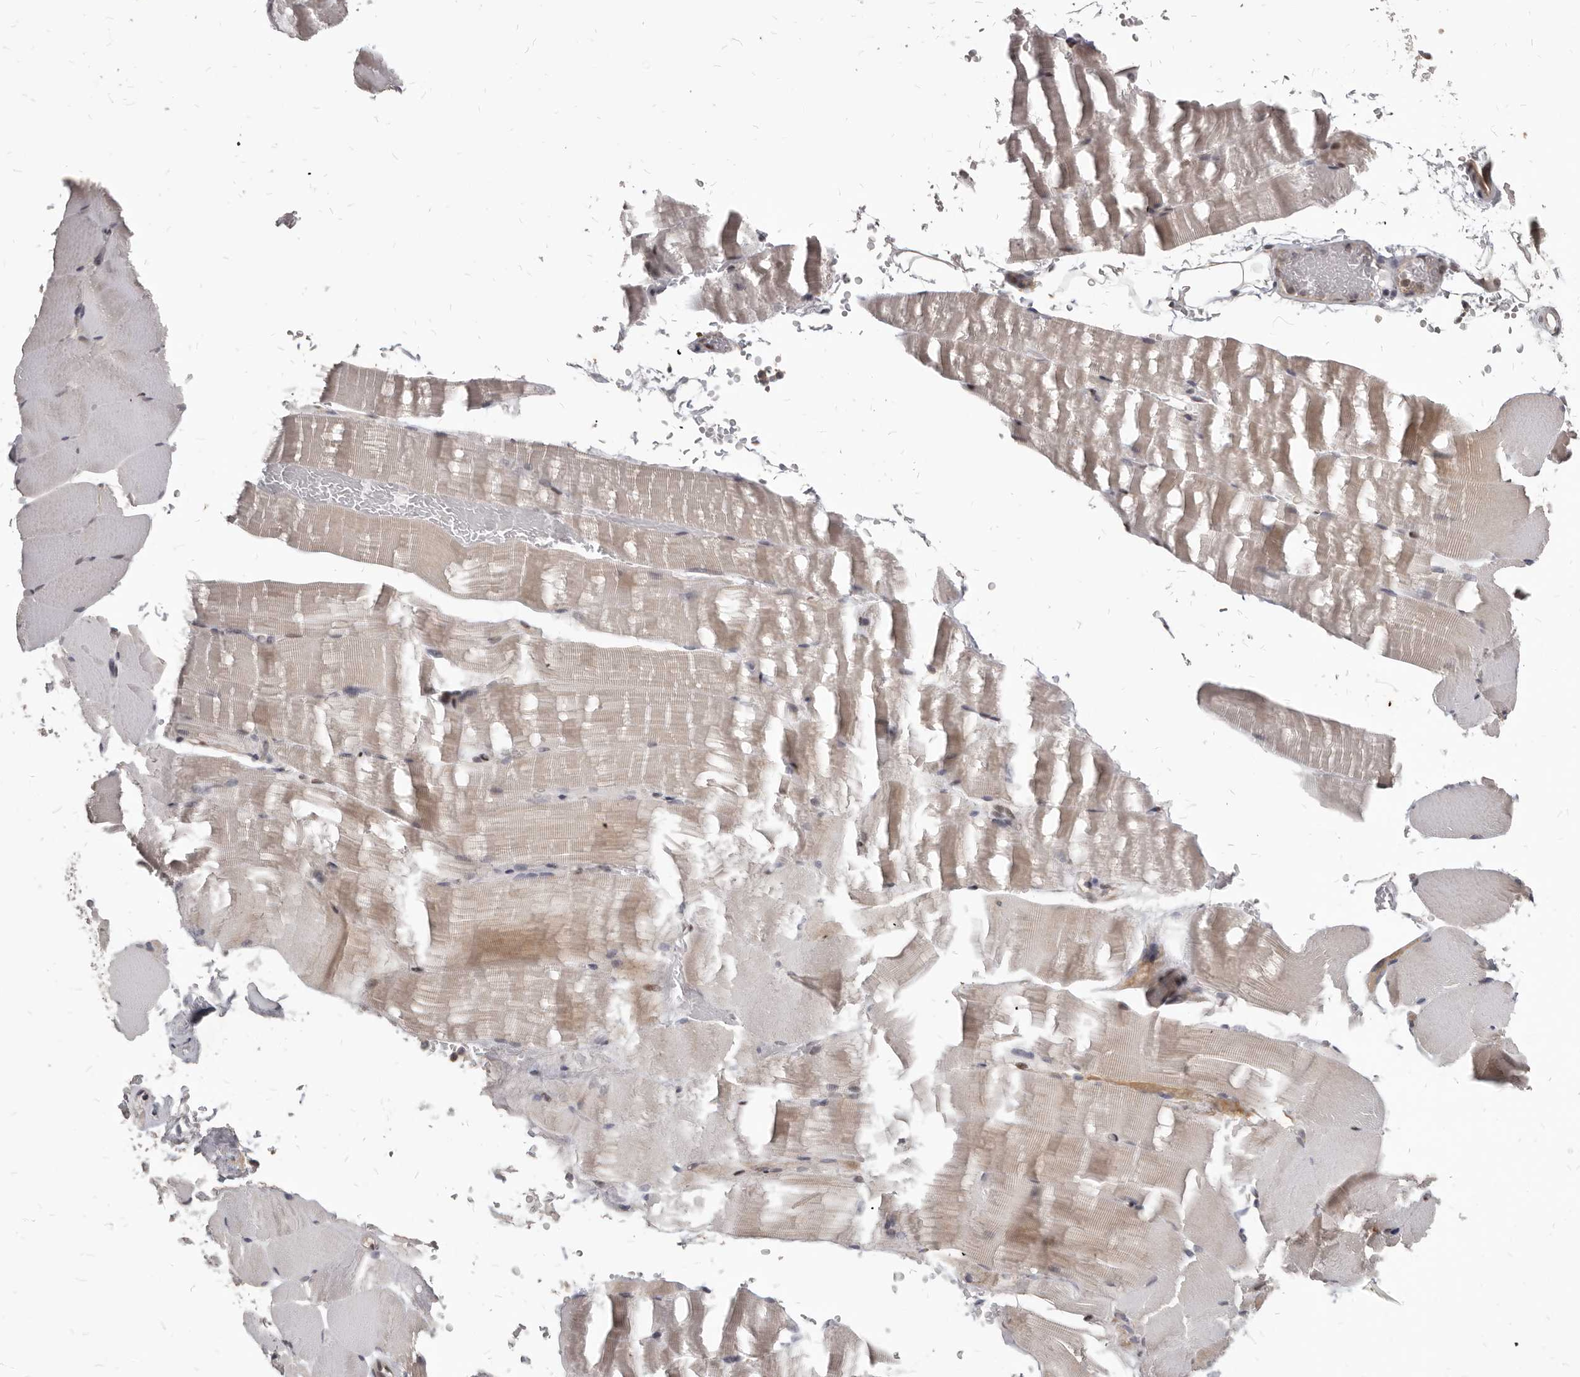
{"staining": {"intensity": "weak", "quantity": "25%-75%", "location": "cytoplasmic/membranous,nuclear"}, "tissue": "skeletal muscle", "cell_type": "Myocytes", "image_type": "normal", "snomed": [{"axis": "morphology", "description": "Normal tissue, NOS"}, {"axis": "topography", "description": "Skeletal muscle"}, {"axis": "topography", "description": "Parathyroid gland"}], "caption": "Immunohistochemical staining of benign skeletal muscle reveals 25%-75% levels of weak cytoplasmic/membranous,nuclear protein expression in approximately 25%-75% of myocytes.", "gene": "ATF5", "patient": {"sex": "female", "age": 37}}